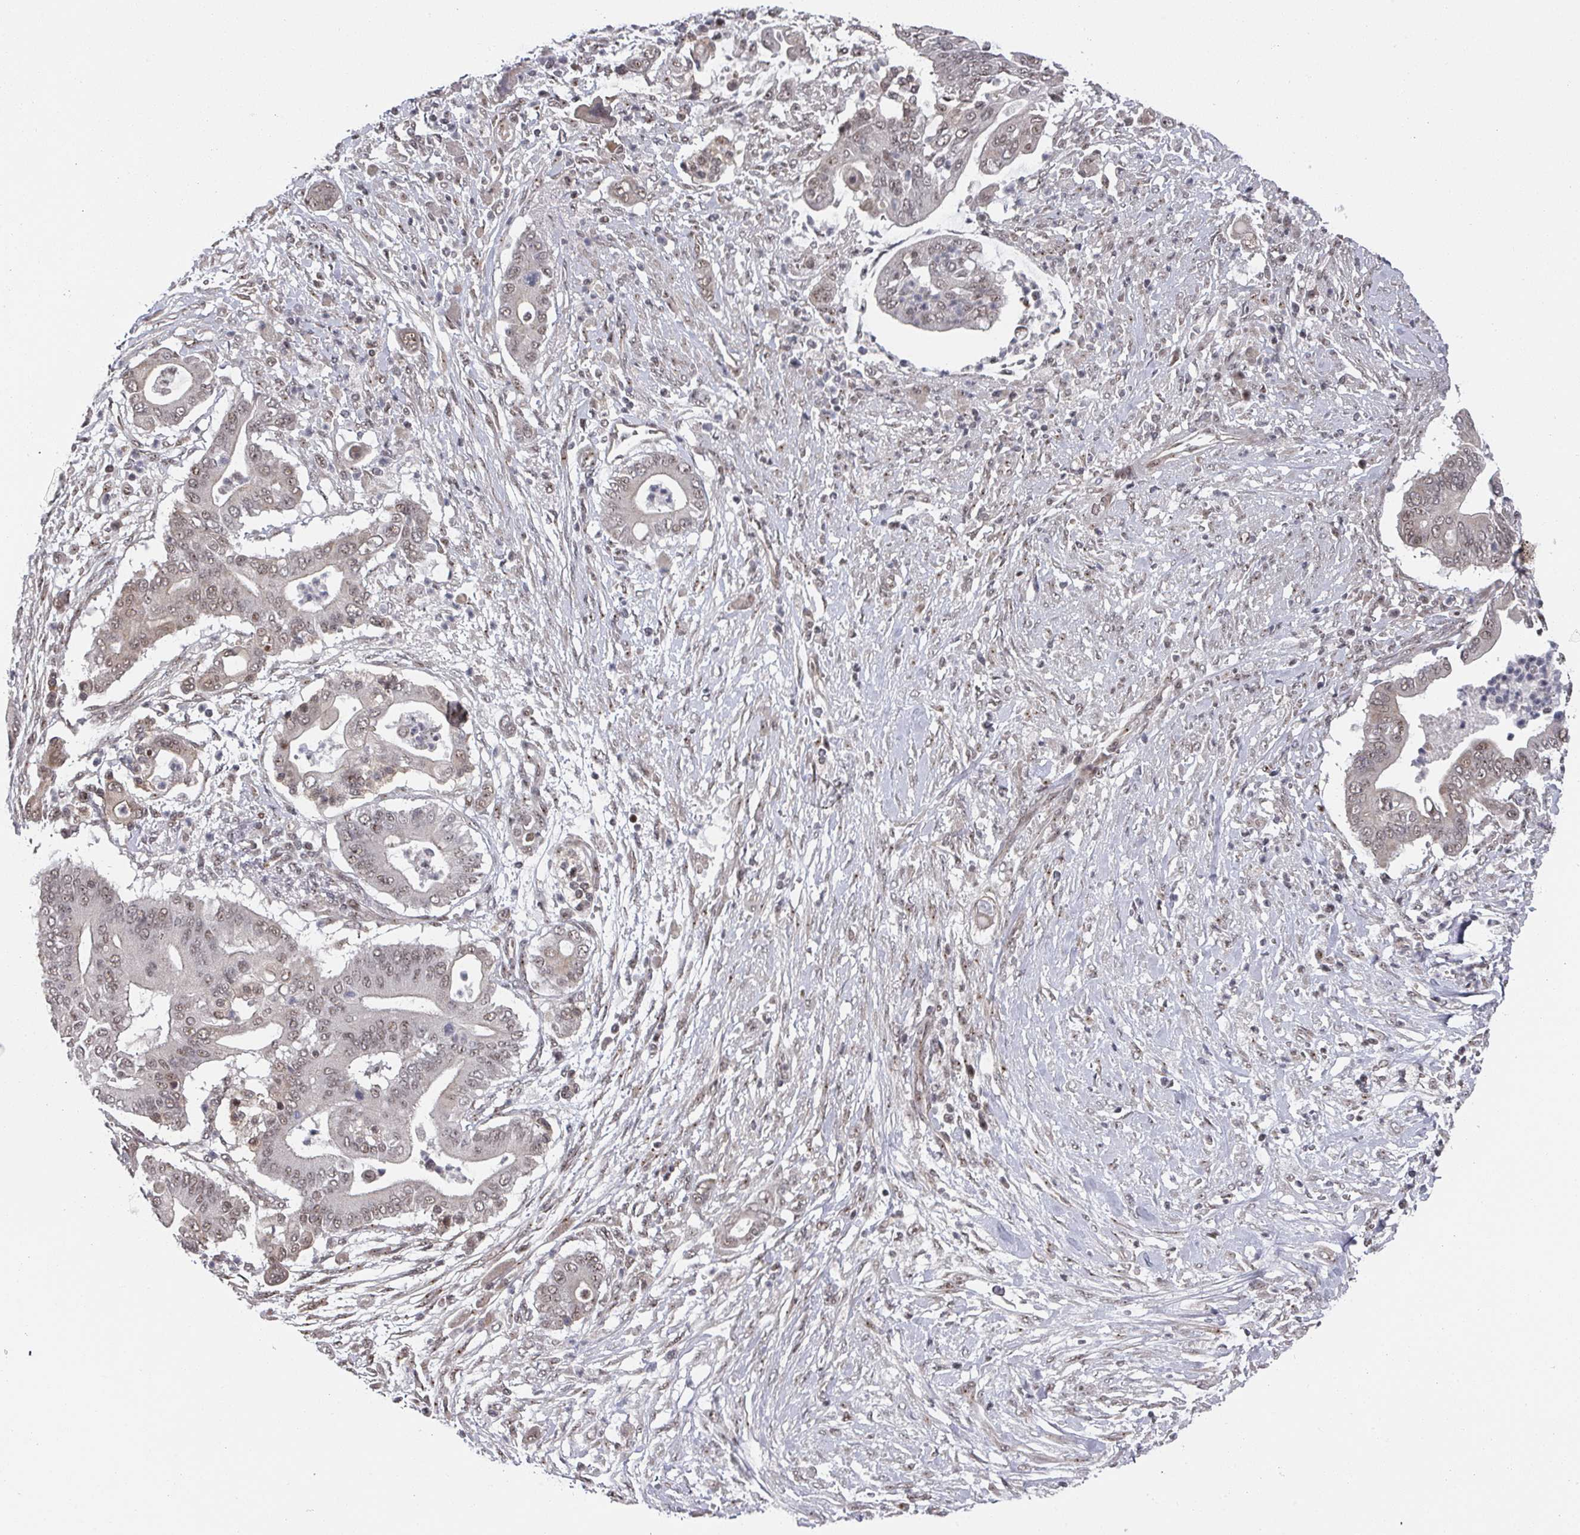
{"staining": {"intensity": "weak", "quantity": ">75%", "location": "nuclear"}, "tissue": "pancreatic cancer", "cell_type": "Tumor cells", "image_type": "cancer", "snomed": [{"axis": "morphology", "description": "Adenocarcinoma, NOS"}, {"axis": "topography", "description": "Pancreas"}], "caption": "Tumor cells show weak nuclear staining in approximately >75% of cells in pancreatic adenocarcinoma.", "gene": "KIF1C", "patient": {"sex": "male", "age": 68}}